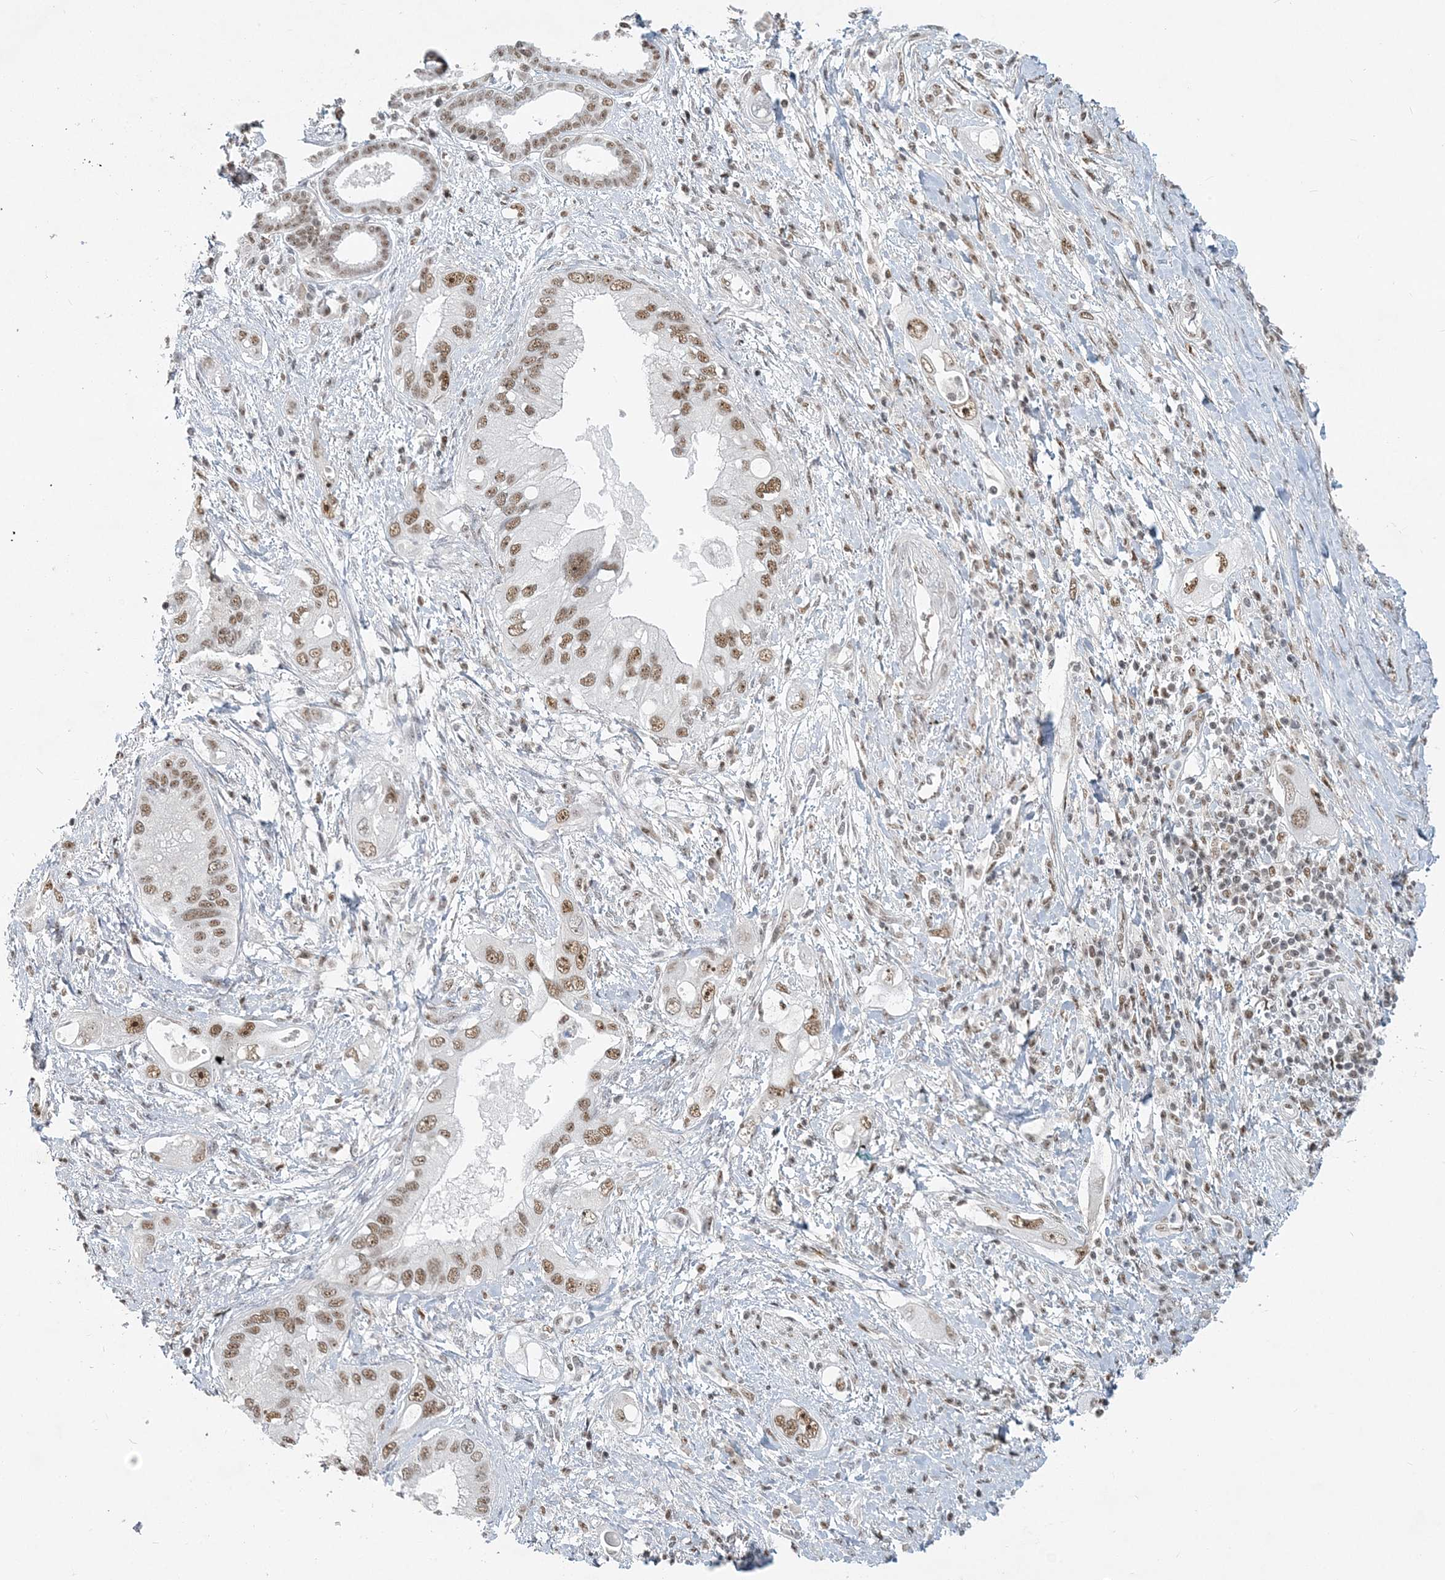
{"staining": {"intensity": "moderate", "quantity": ">75%", "location": "nuclear"}, "tissue": "pancreatic cancer", "cell_type": "Tumor cells", "image_type": "cancer", "snomed": [{"axis": "morphology", "description": "Inflammation, NOS"}, {"axis": "morphology", "description": "Adenocarcinoma, NOS"}, {"axis": "topography", "description": "Pancreas"}], "caption": "Immunohistochemical staining of human pancreatic cancer demonstrates medium levels of moderate nuclear protein positivity in approximately >75% of tumor cells.", "gene": "PLRG1", "patient": {"sex": "female", "age": 56}}